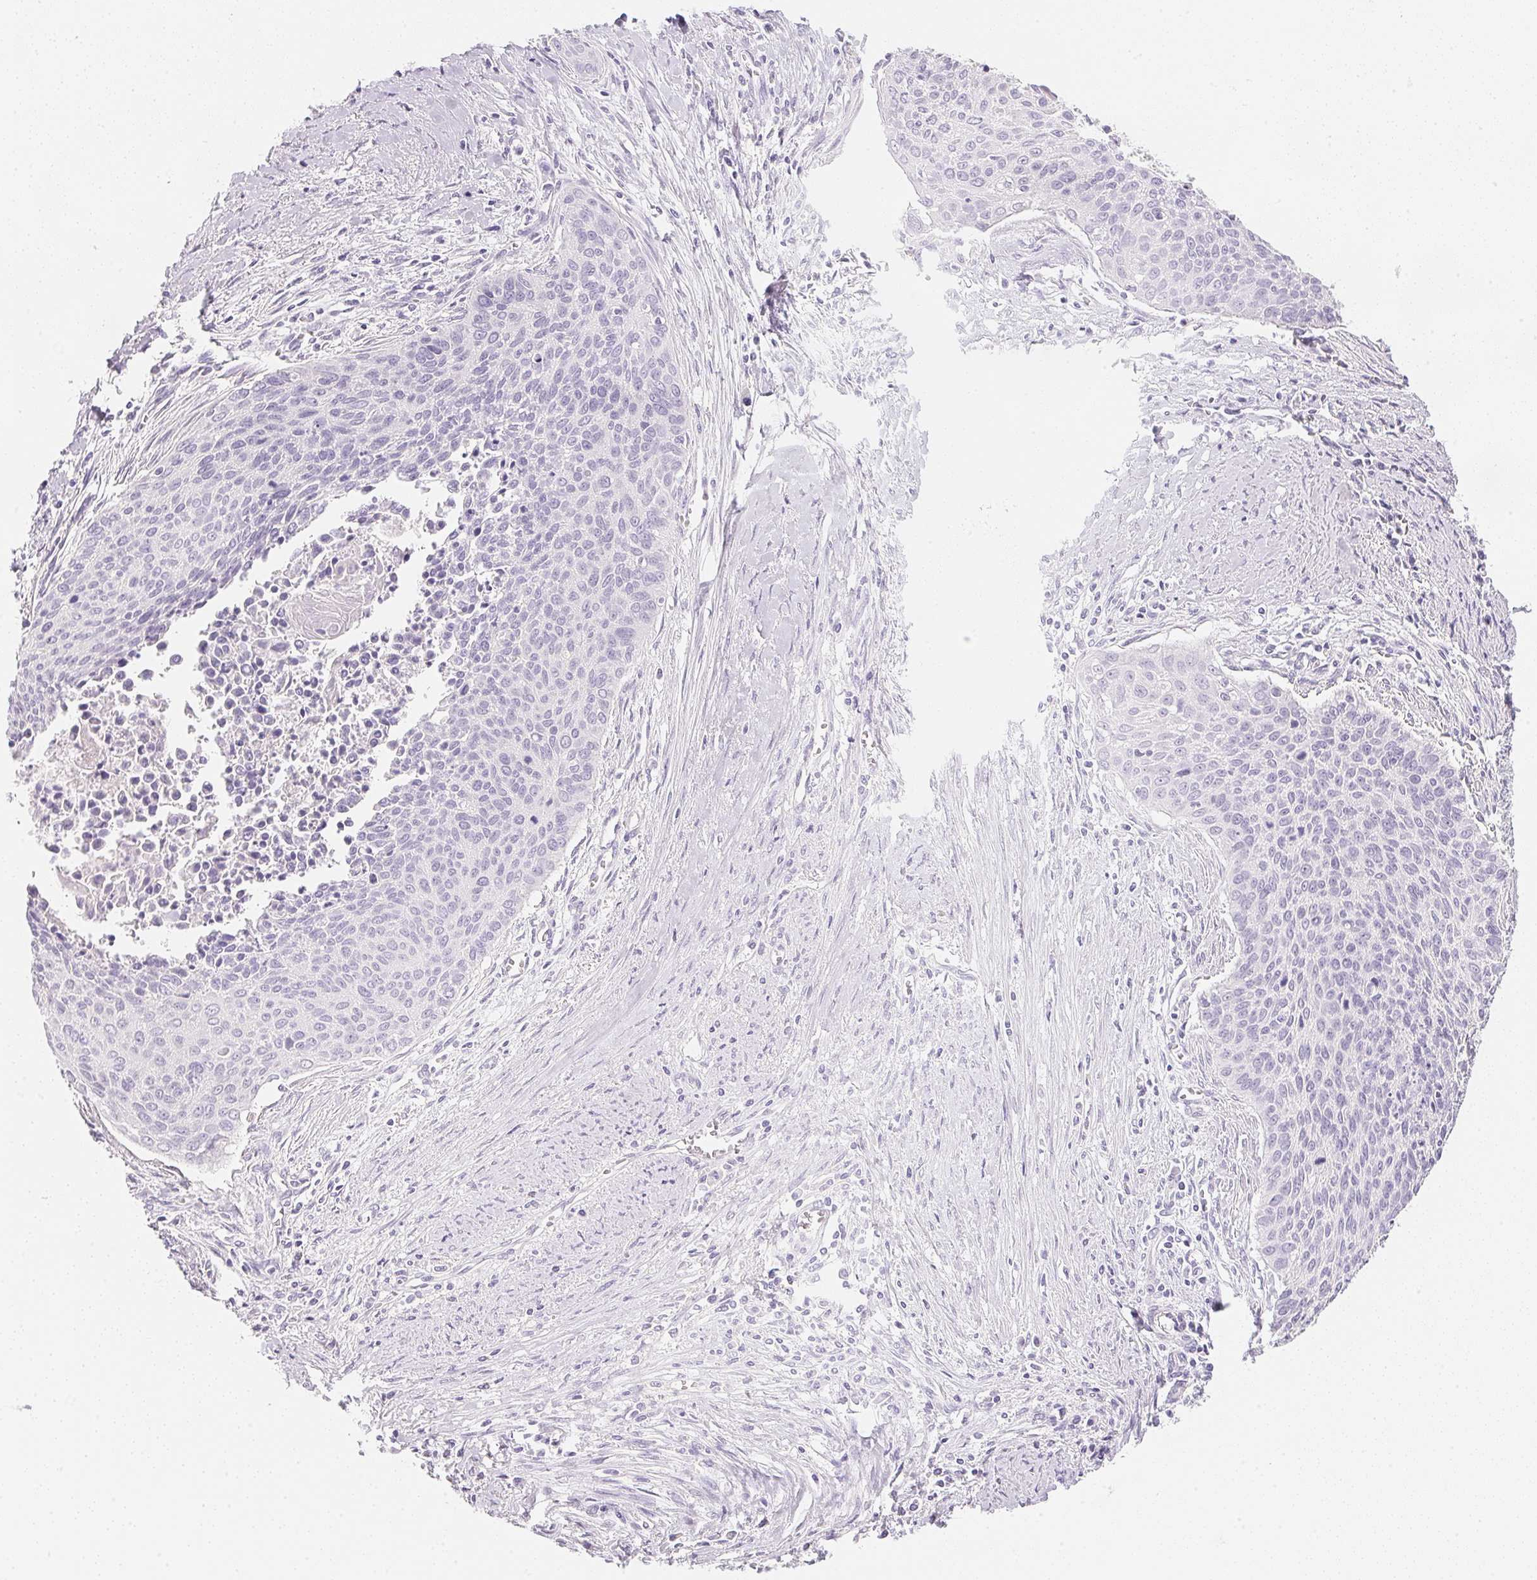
{"staining": {"intensity": "negative", "quantity": "none", "location": "none"}, "tissue": "cervical cancer", "cell_type": "Tumor cells", "image_type": "cancer", "snomed": [{"axis": "morphology", "description": "Squamous cell carcinoma, NOS"}, {"axis": "topography", "description": "Cervix"}], "caption": "Cervical cancer (squamous cell carcinoma) was stained to show a protein in brown. There is no significant positivity in tumor cells.", "gene": "ACP3", "patient": {"sex": "female", "age": 55}}